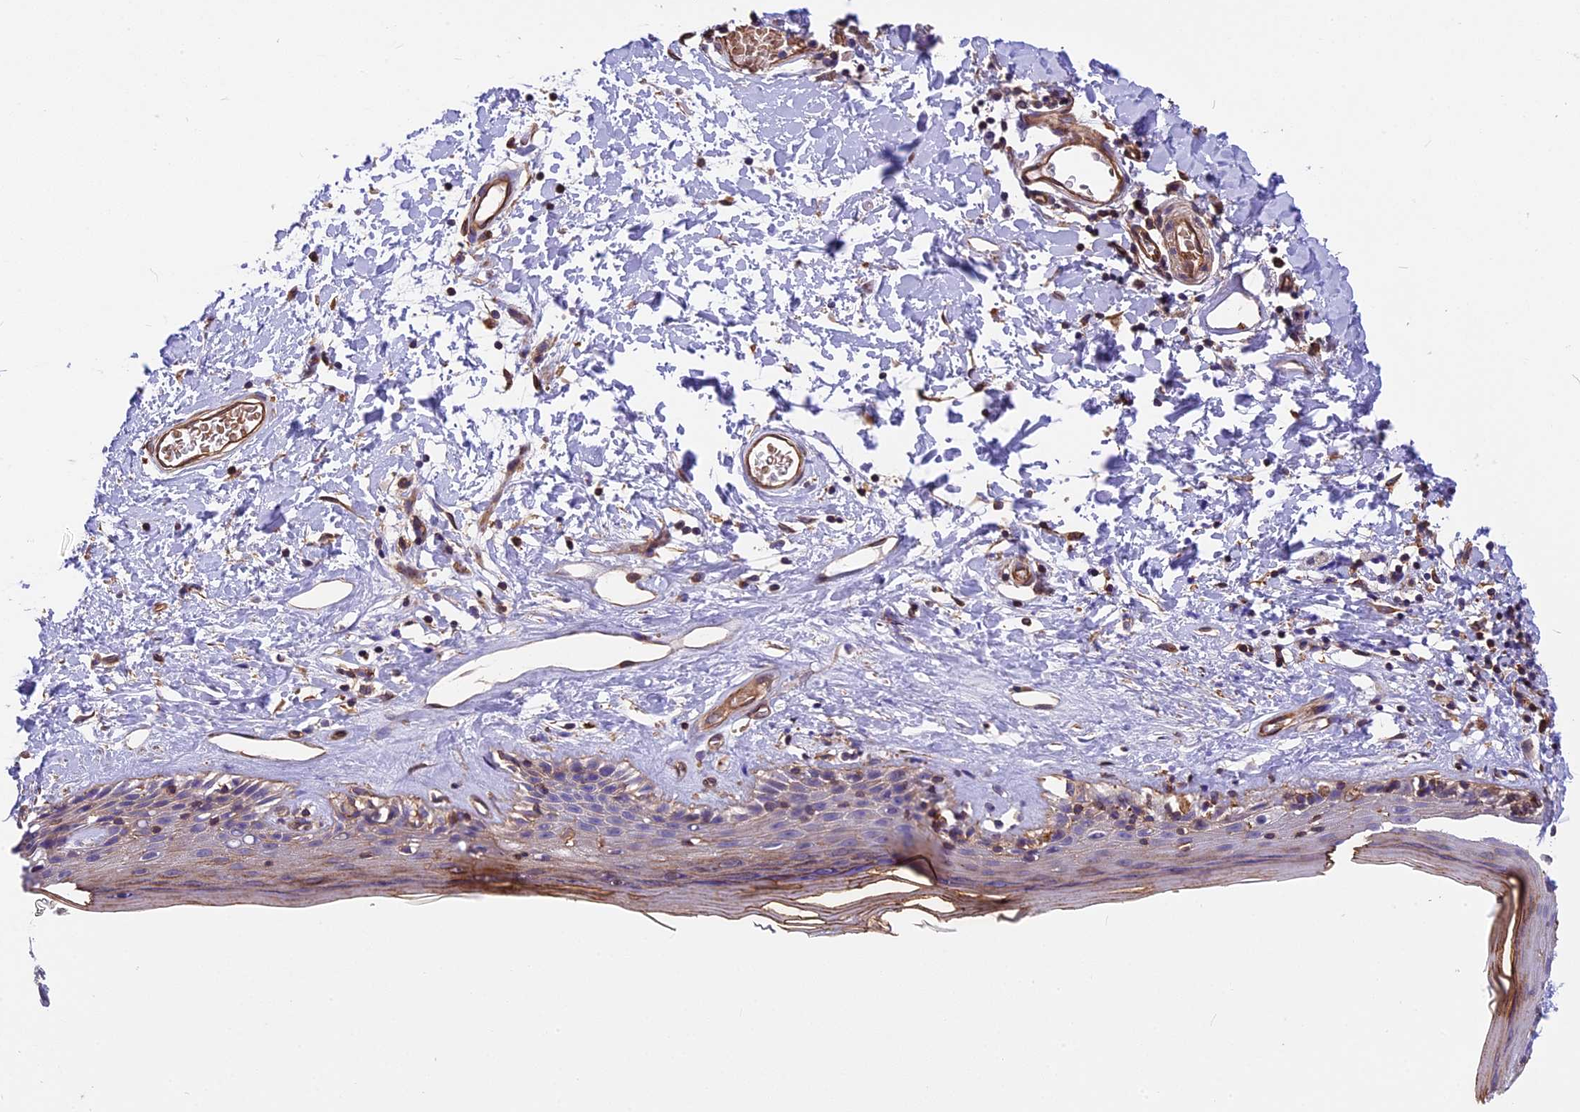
{"staining": {"intensity": "weak", "quantity": "<25%", "location": "cytoplasmic/membranous"}, "tissue": "skin", "cell_type": "Epidermal cells", "image_type": "normal", "snomed": [{"axis": "morphology", "description": "Normal tissue, NOS"}, {"axis": "topography", "description": "Adipose tissue"}, {"axis": "topography", "description": "Vascular tissue"}, {"axis": "topography", "description": "Vulva"}, {"axis": "topography", "description": "Peripheral nerve tissue"}], "caption": "Epidermal cells show no significant positivity in benign skin.", "gene": "MED20", "patient": {"sex": "female", "age": 86}}